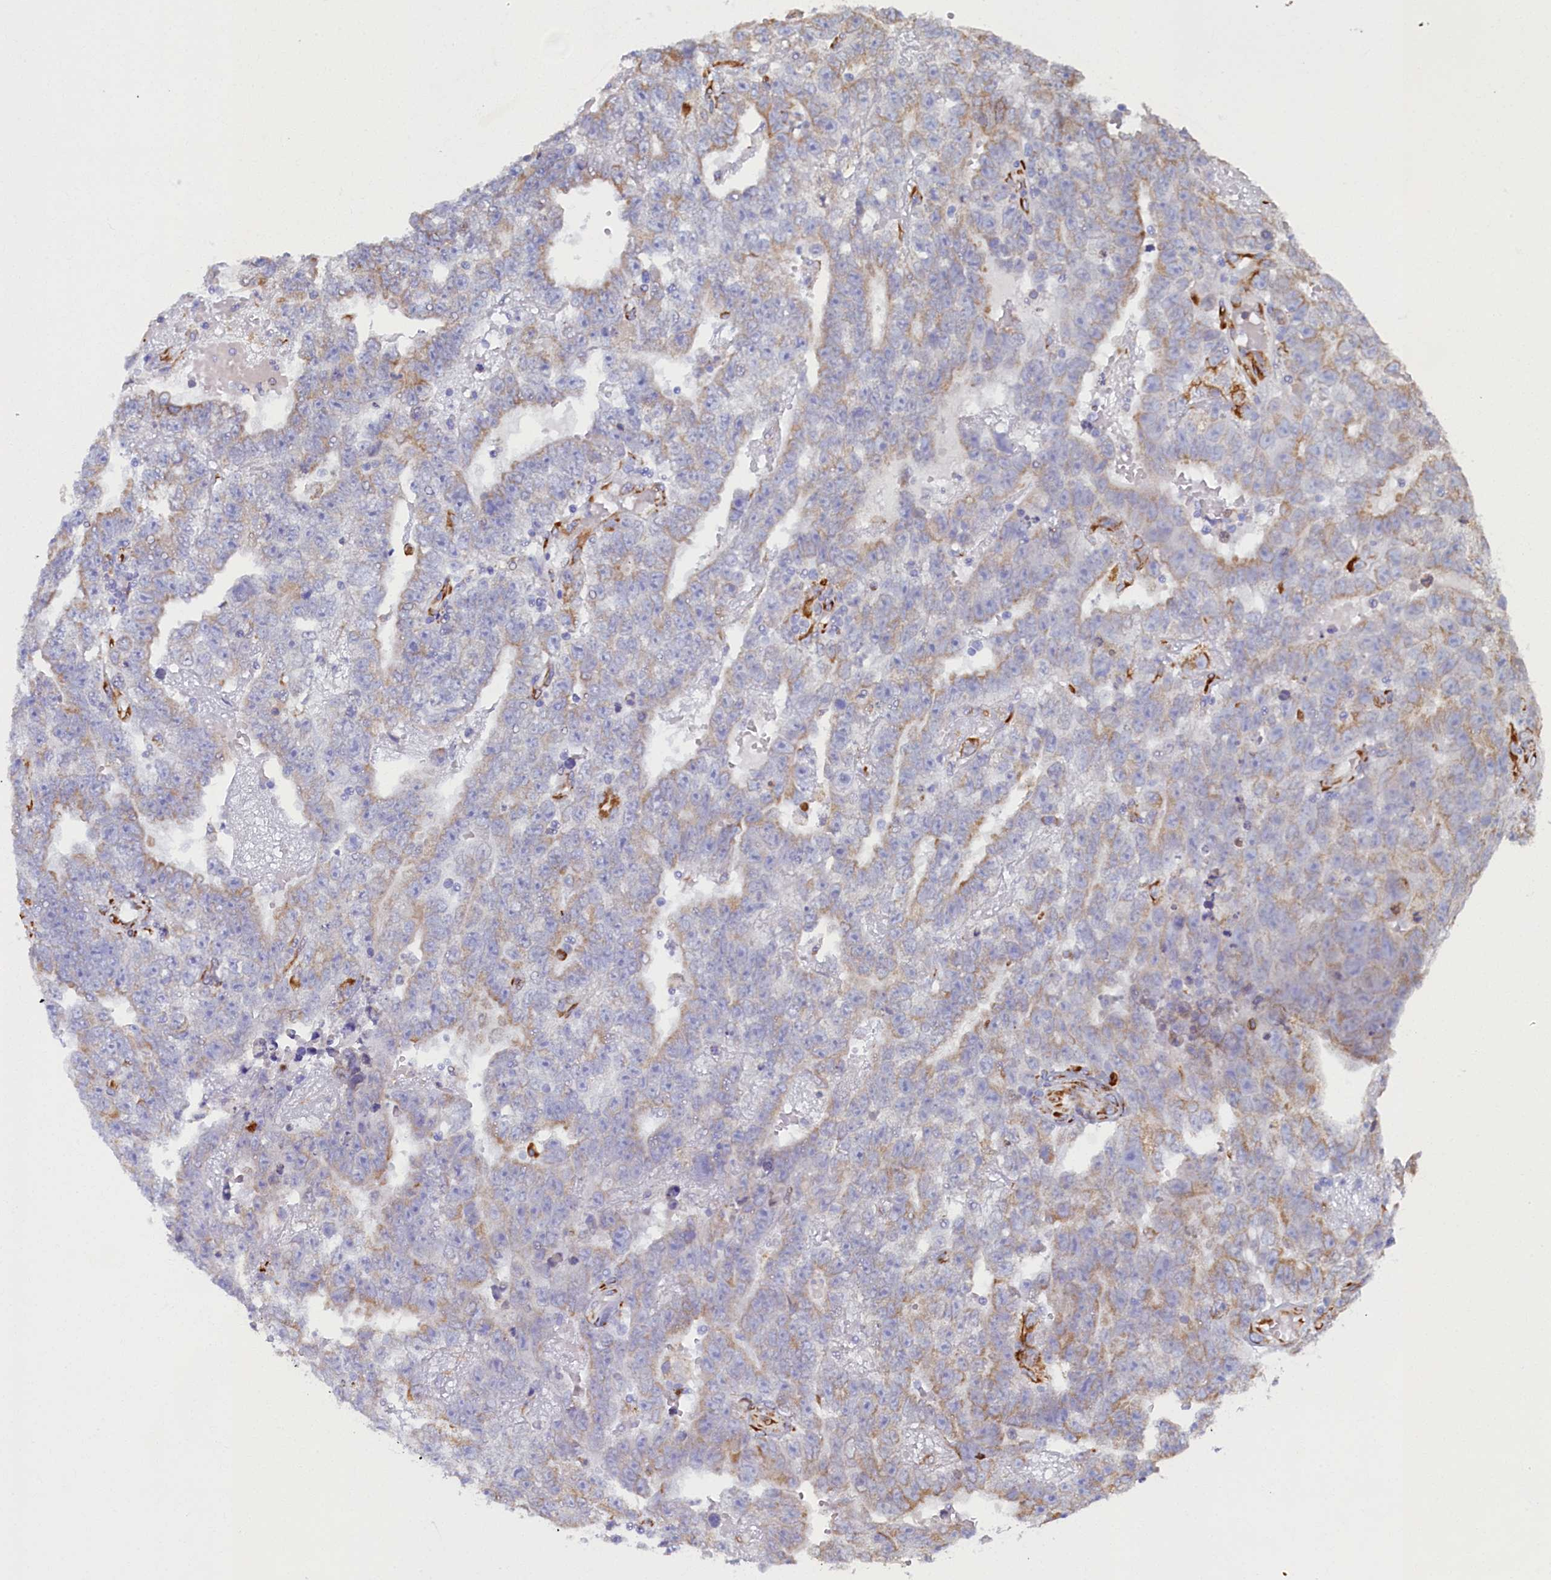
{"staining": {"intensity": "weak", "quantity": "25%-75%", "location": "cytoplasmic/membranous"}, "tissue": "testis cancer", "cell_type": "Tumor cells", "image_type": "cancer", "snomed": [{"axis": "morphology", "description": "Carcinoma, Embryonal, NOS"}, {"axis": "topography", "description": "Testis"}], "caption": "Immunohistochemical staining of human embryonal carcinoma (testis) exhibits low levels of weak cytoplasmic/membranous staining in approximately 25%-75% of tumor cells.", "gene": "TMEM18", "patient": {"sex": "male", "age": 25}}